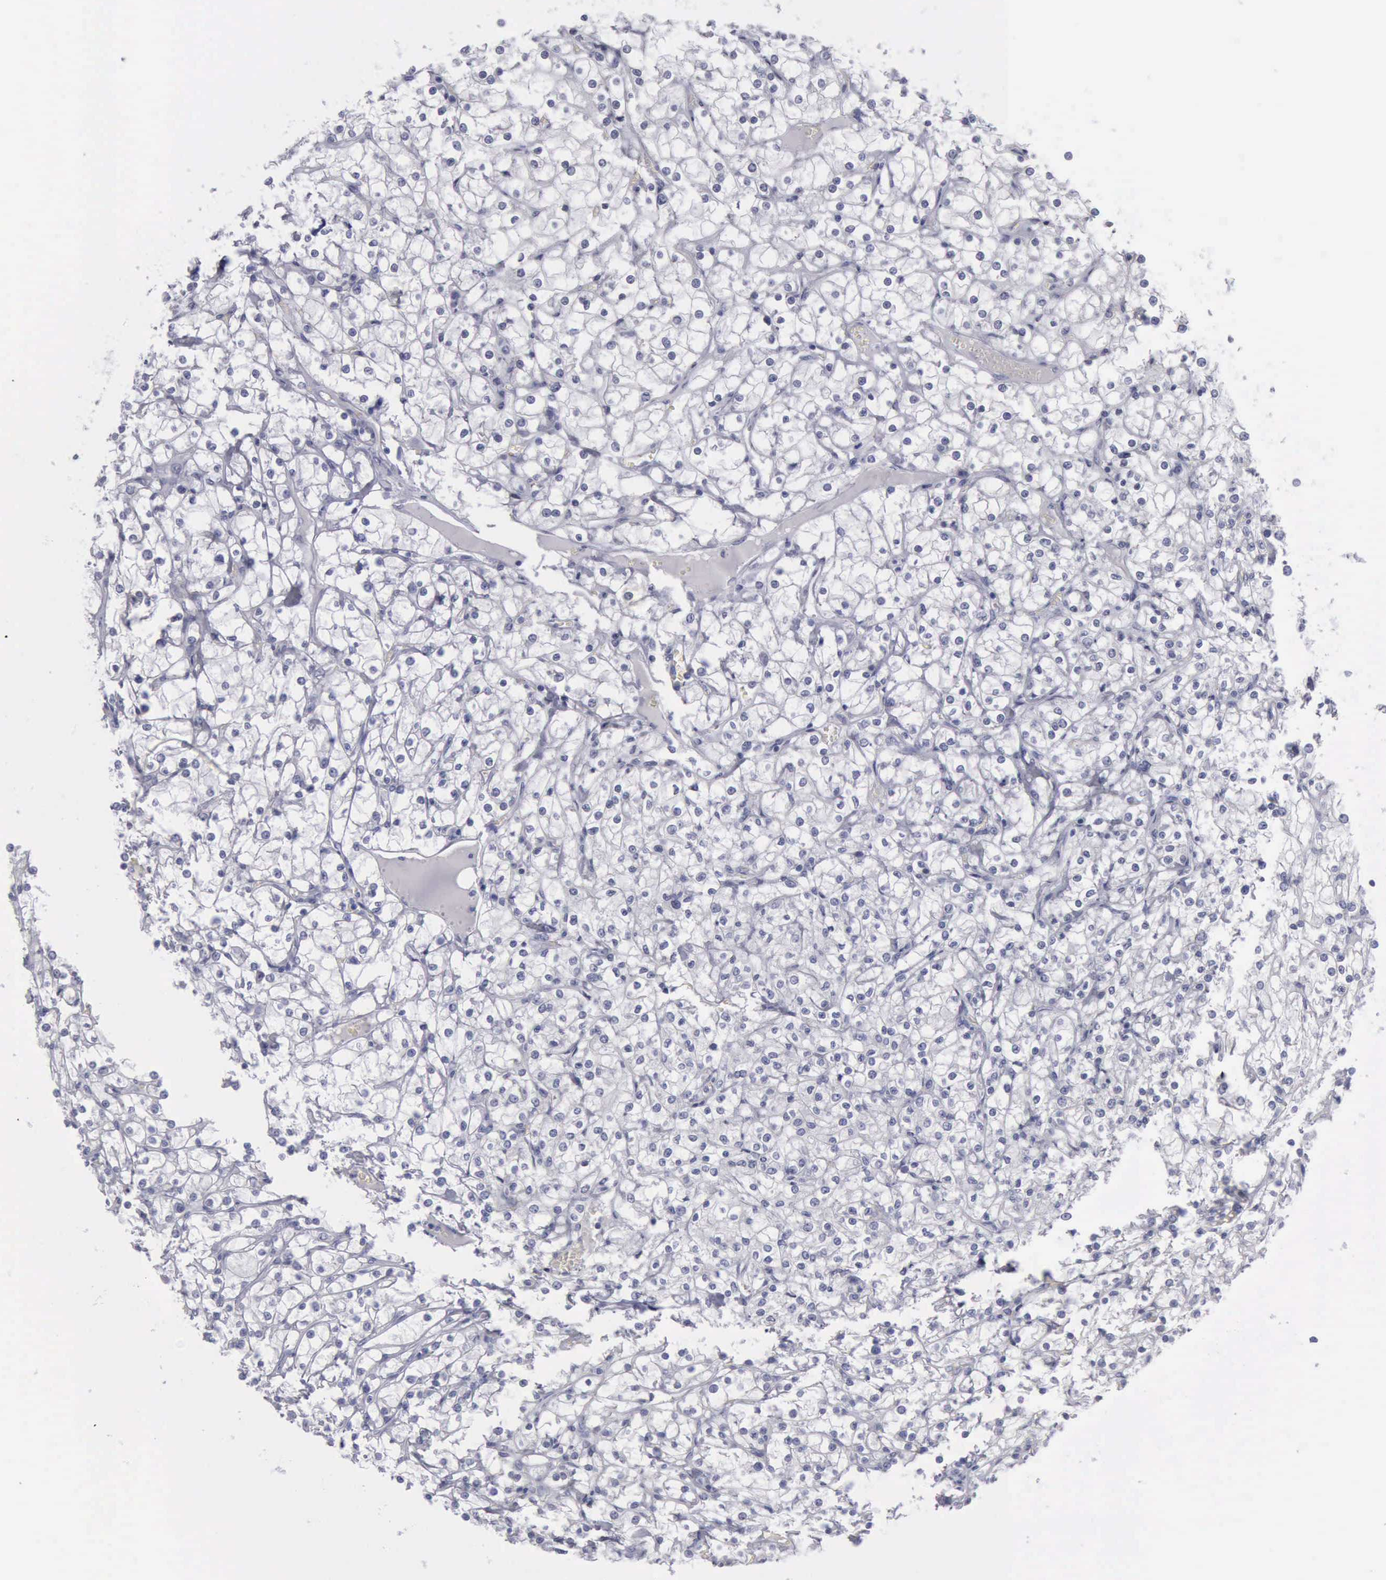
{"staining": {"intensity": "negative", "quantity": "none", "location": "none"}, "tissue": "renal cancer", "cell_type": "Tumor cells", "image_type": "cancer", "snomed": [{"axis": "morphology", "description": "Adenocarcinoma, NOS"}, {"axis": "topography", "description": "Kidney"}], "caption": "Immunohistochemistry (IHC) histopathology image of neoplastic tissue: human adenocarcinoma (renal) stained with DAB displays no significant protein staining in tumor cells.", "gene": "KRT13", "patient": {"sex": "female", "age": 73}}